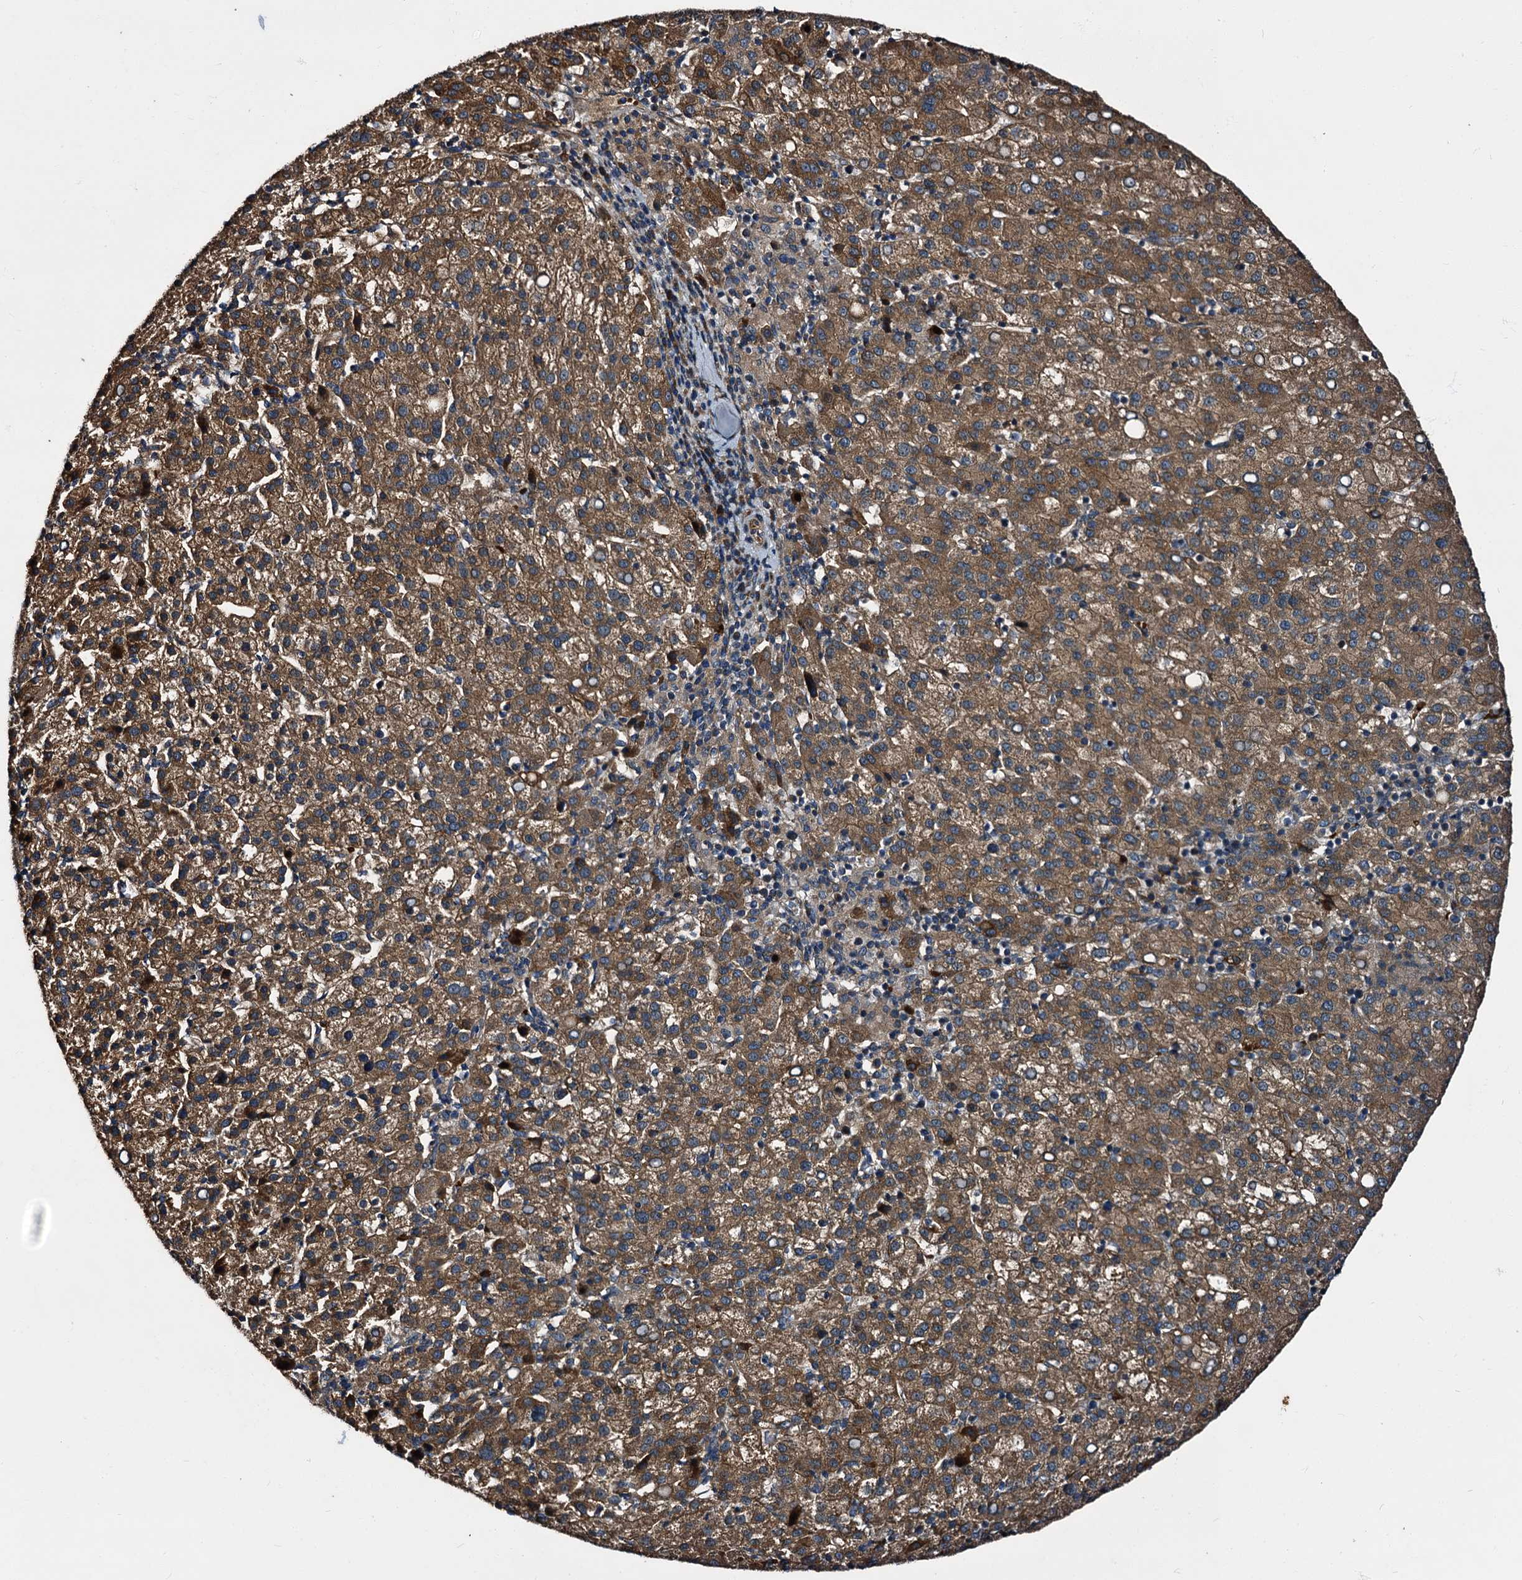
{"staining": {"intensity": "moderate", "quantity": ">75%", "location": "cytoplasmic/membranous"}, "tissue": "liver cancer", "cell_type": "Tumor cells", "image_type": "cancer", "snomed": [{"axis": "morphology", "description": "Carcinoma, Hepatocellular, NOS"}, {"axis": "topography", "description": "Liver"}], "caption": "A brown stain highlights moderate cytoplasmic/membranous staining of a protein in human liver cancer (hepatocellular carcinoma) tumor cells.", "gene": "PEX5", "patient": {"sex": "female", "age": 58}}